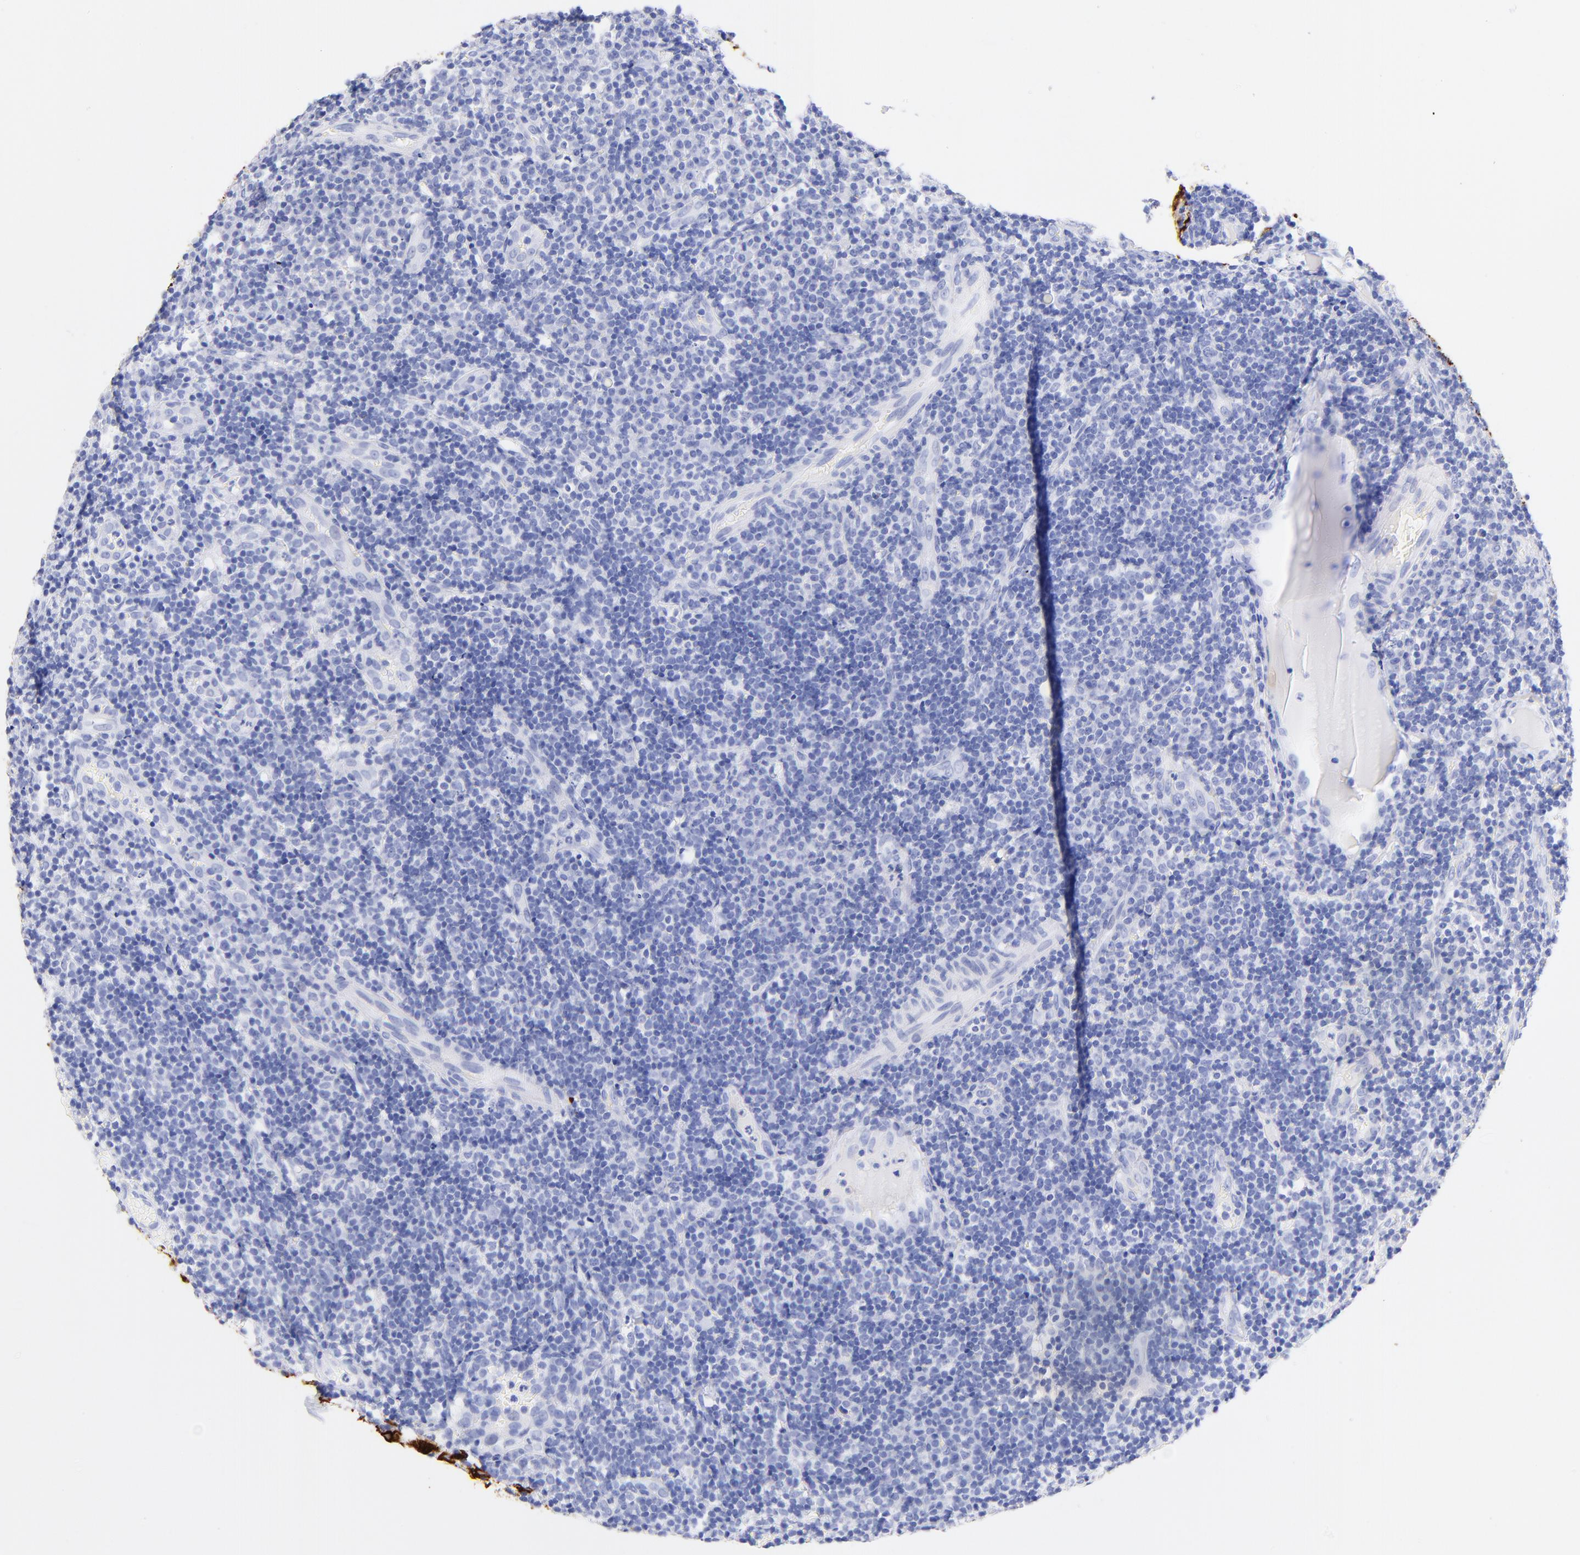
{"staining": {"intensity": "negative", "quantity": "none", "location": "none"}, "tissue": "tonsil", "cell_type": "Germinal center cells", "image_type": "normal", "snomed": [{"axis": "morphology", "description": "Normal tissue, NOS"}, {"axis": "topography", "description": "Tonsil"}], "caption": "This micrograph is of unremarkable tonsil stained with immunohistochemistry to label a protein in brown with the nuclei are counter-stained blue. There is no positivity in germinal center cells. (Brightfield microscopy of DAB immunohistochemistry (IHC) at high magnification).", "gene": "KRT19", "patient": {"sex": "female", "age": 40}}